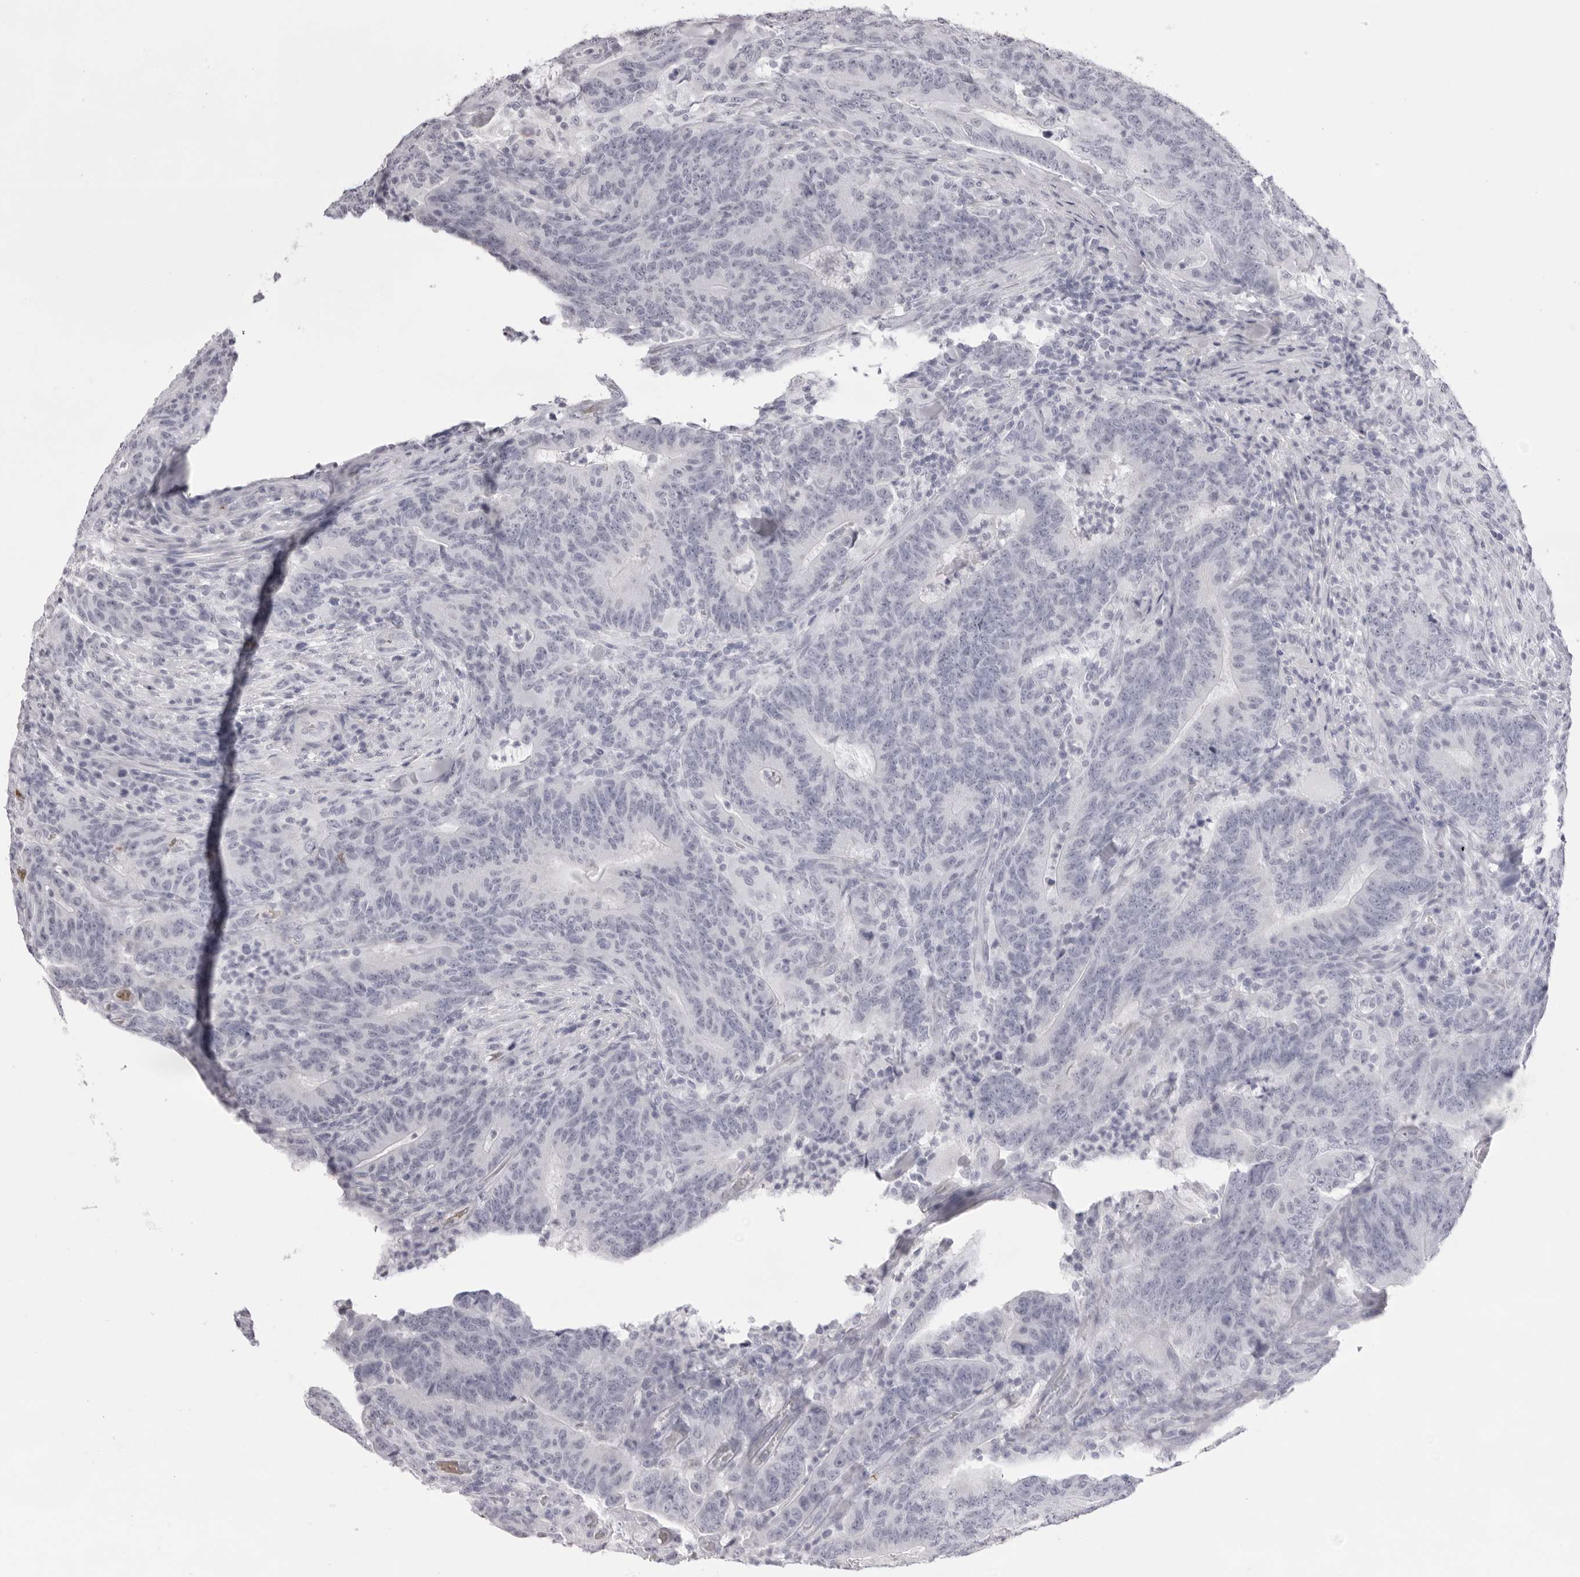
{"staining": {"intensity": "negative", "quantity": "none", "location": "none"}, "tissue": "colorectal cancer", "cell_type": "Tumor cells", "image_type": "cancer", "snomed": [{"axis": "morphology", "description": "Normal tissue, NOS"}, {"axis": "morphology", "description": "Adenocarcinoma, NOS"}, {"axis": "topography", "description": "Colon"}], "caption": "An immunohistochemistry (IHC) image of colorectal cancer is shown. There is no staining in tumor cells of colorectal cancer.", "gene": "SPTA1", "patient": {"sex": "female", "age": 75}}